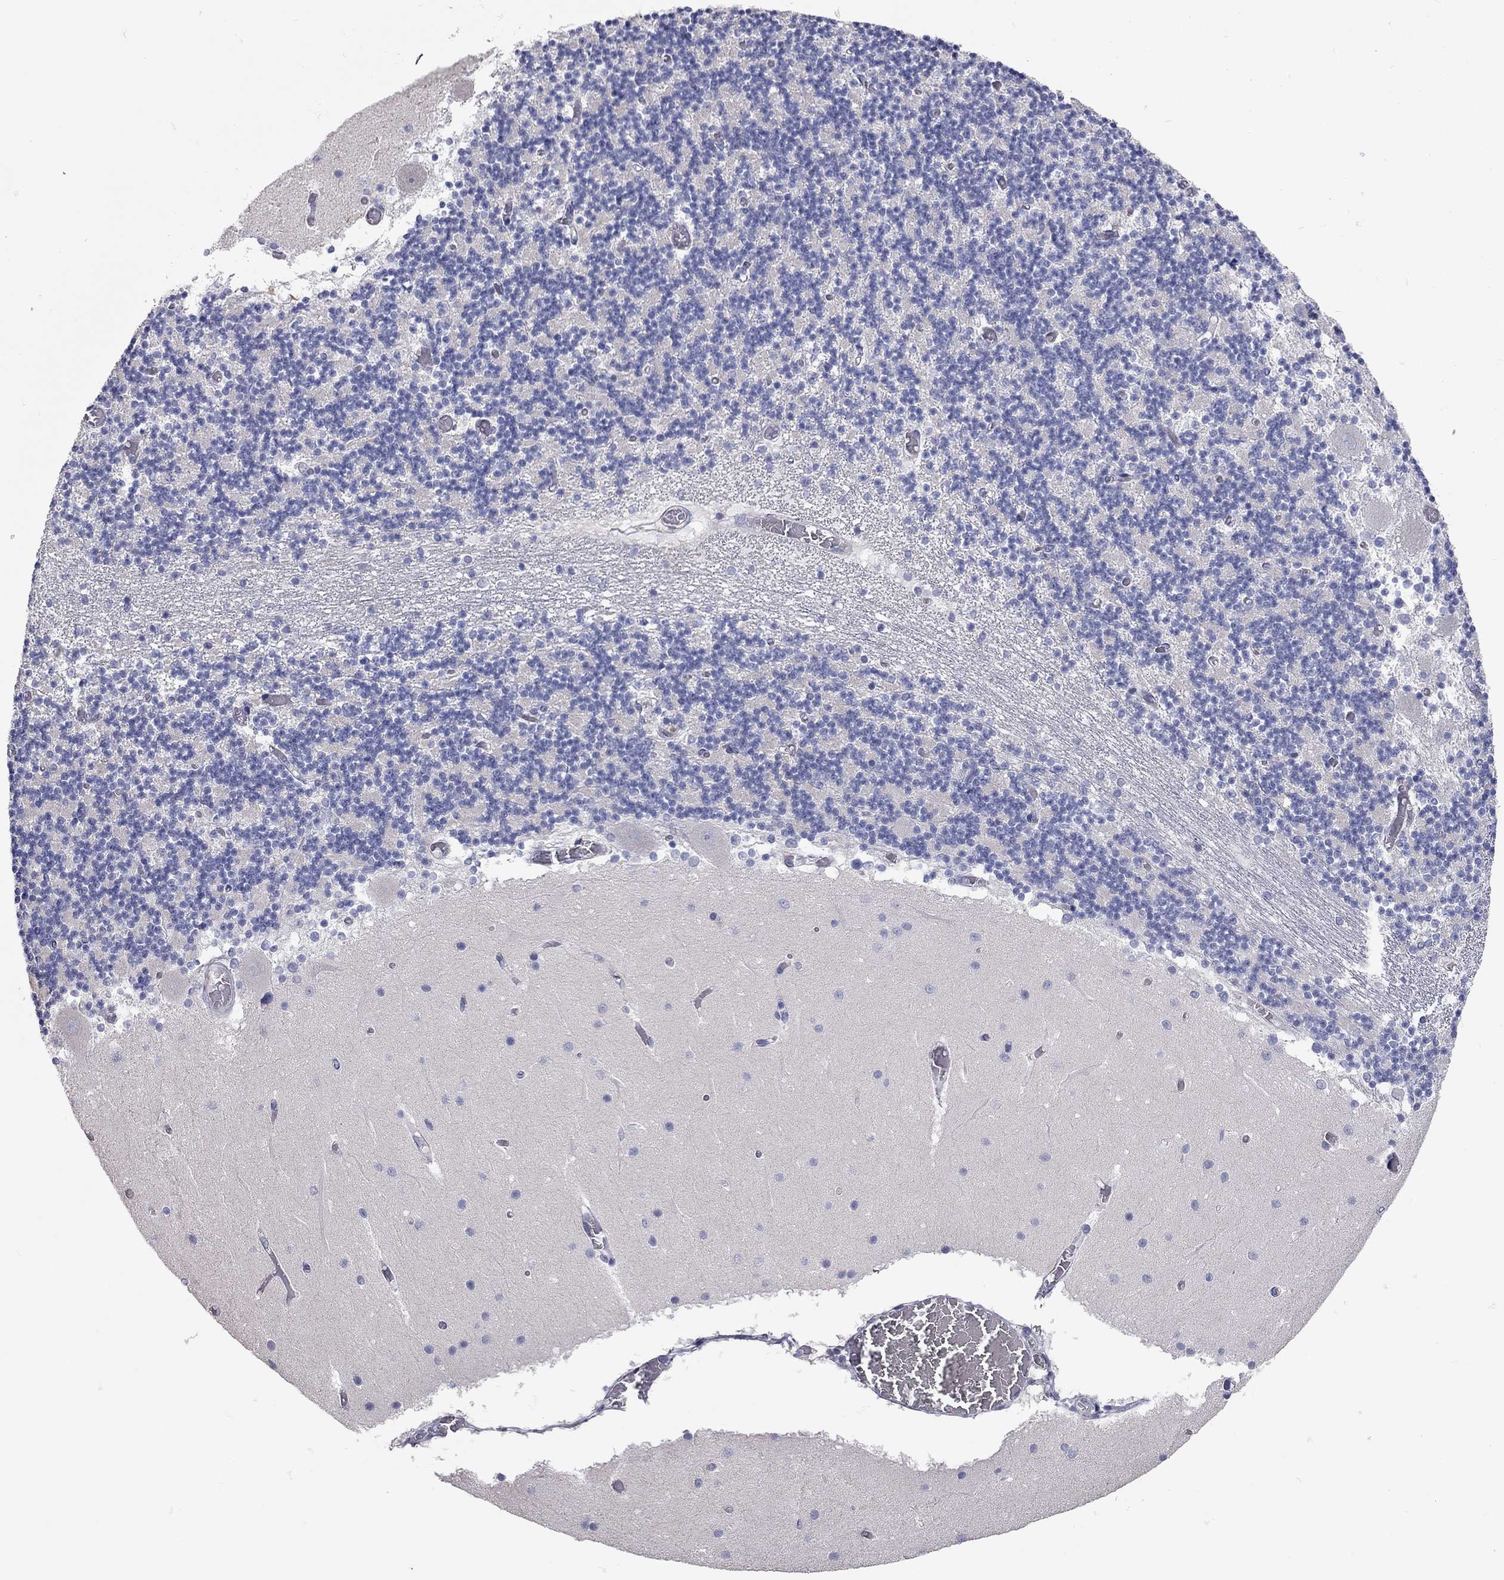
{"staining": {"intensity": "negative", "quantity": "none", "location": "none"}, "tissue": "cerebellum", "cell_type": "Cells in granular layer", "image_type": "normal", "snomed": [{"axis": "morphology", "description": "Normal tissue, NOS"}, {"axis": "topography", "description": "Cerebellum"}], "caption": "High magnification brightfield microscopy of unremarkable cerebellum stained with DAB (brown) and counterstained with hematoxylin (blue): cells in granular layer show no significant positivity. The staining is performed using DAB brown chromogen with nuclei counter-stained in using hematoxylin.", "gene": "C10orf90", "patient": {"sex": "female", "age": 28}}